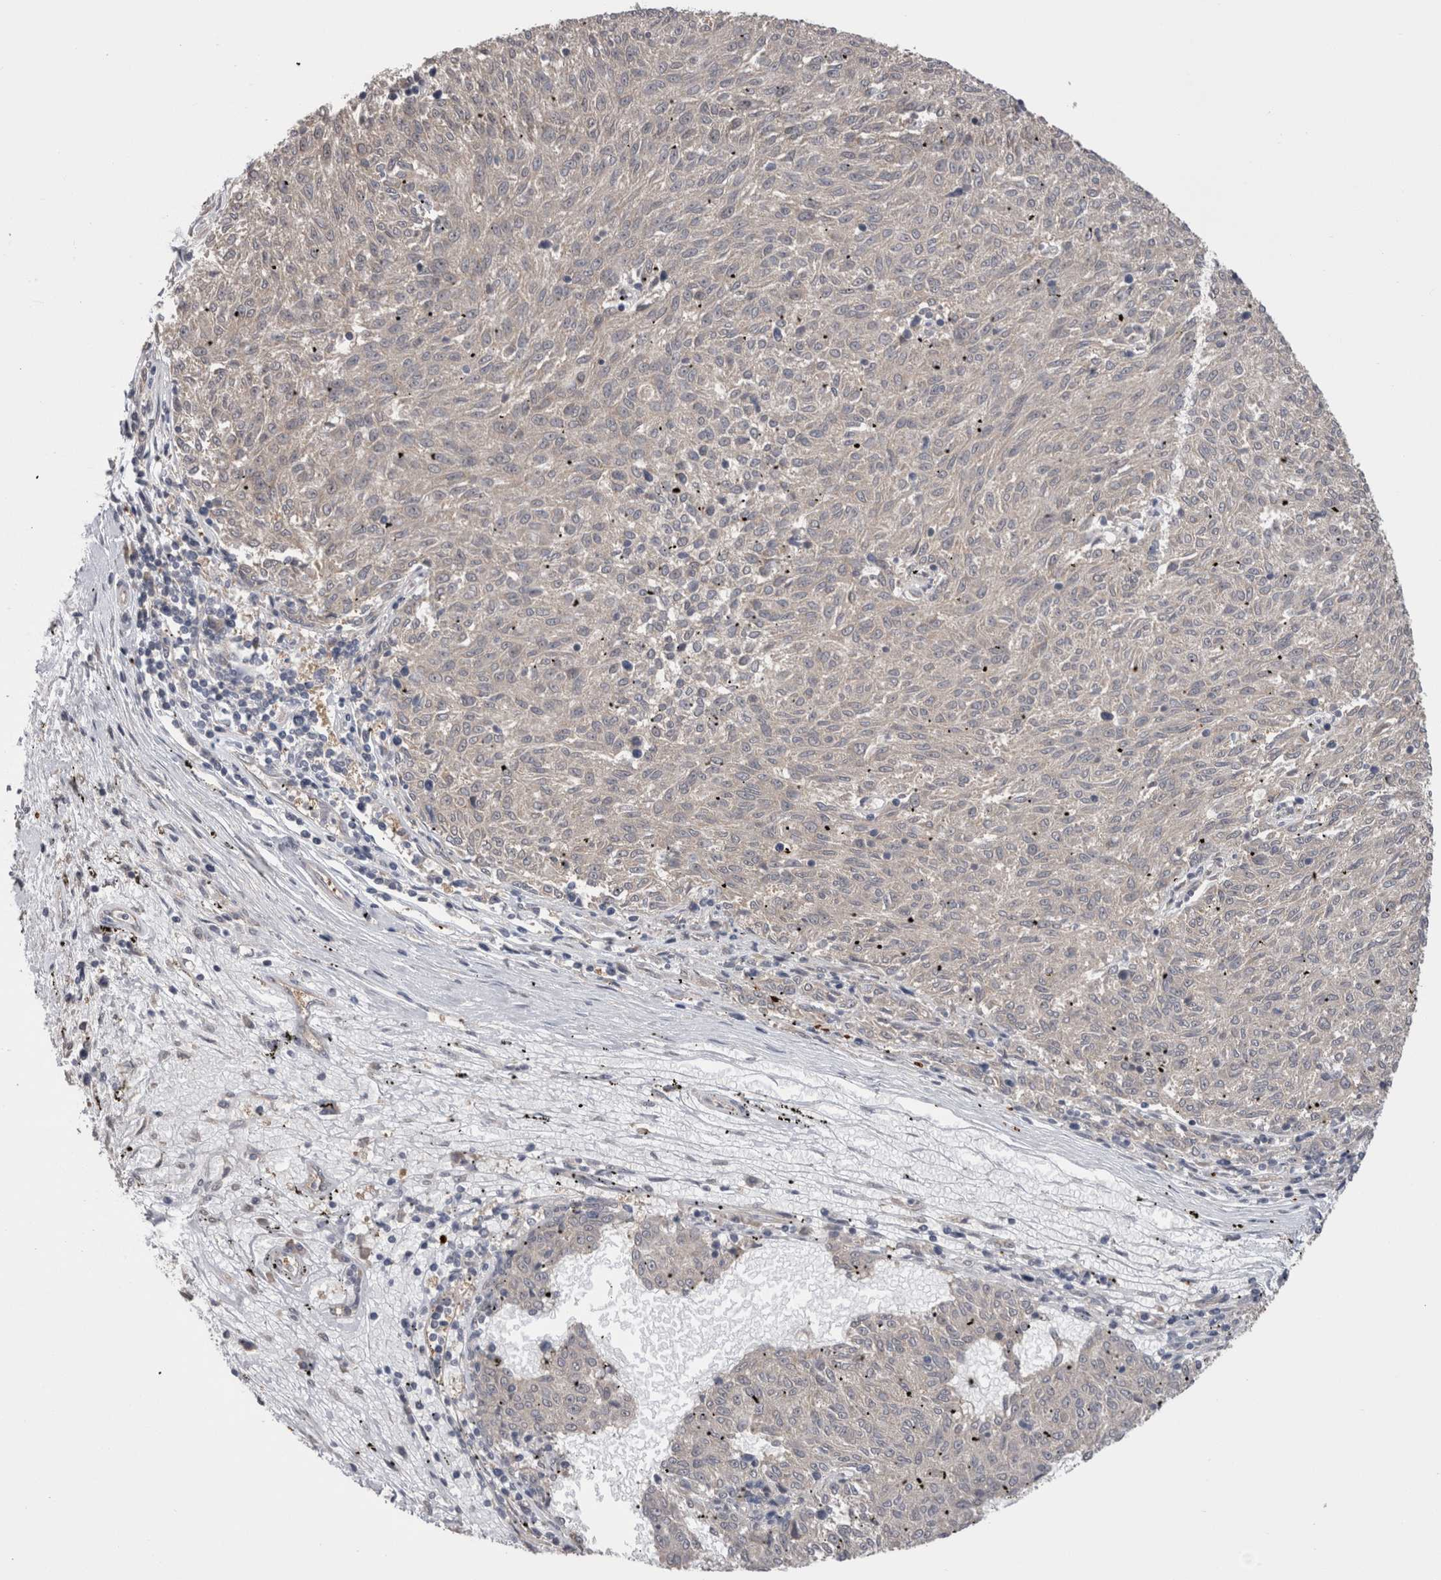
{"staining": {"intensity": "negative", "quantity": "none", "location": "none"}, "tissue": "melanoma", "cell_type": "Tumor cells", "image_type": "cancer", "snomed": [{"axis": "morphology", "description": "Malignant melanoma, NOS"}, {"axis": "topography", "description": "Skin"}], "caption": "There is no significant staining in tumor cells of malignant melanoma. The staining was performed using DAB (3,3'-diaminobenzidine) to visualize the protein expression in brown, while the nuclei were stained in blue with hematoxylin (Magnification: 20x).", "gene": "DCTN6", "patient": {"sex": "female", "age": 72}}